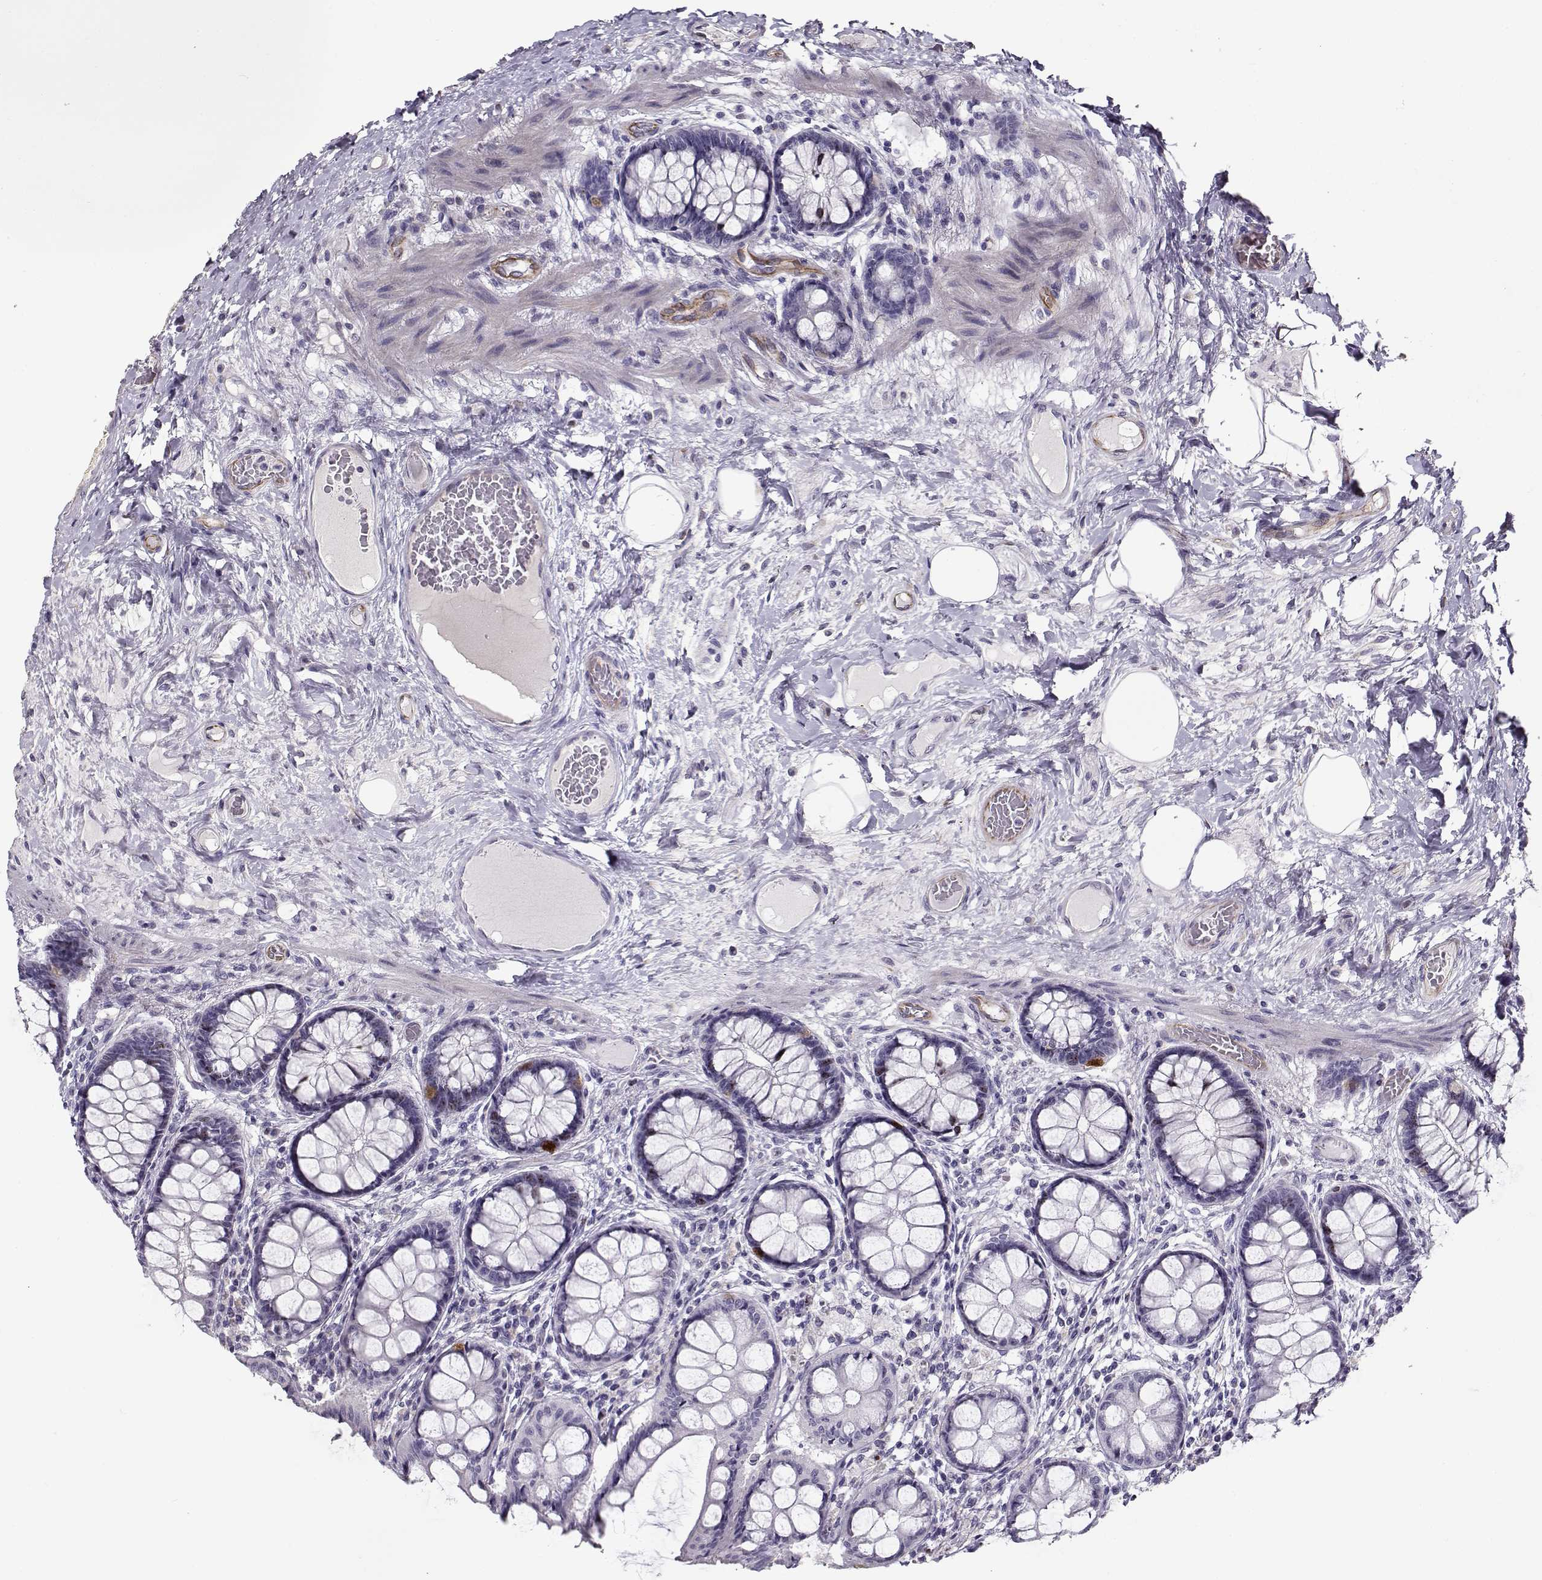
{"staining": {"intensity": "moderate", "quantity": "<25%", "location": "cytoplasmic/membranous"}, "tissue": "colon", "cell_type": "Endothelial cells", "image_type": "normal", "snomed": [{"axis": "morphology", "description": "Normal tissue, NOS"}, {"axis": "topography", "description": "Colon"}], "caption": "Benign colon displays moderate cytoplasmic/membranous expression in approximately <25% of endothelial cells, visualized by immunohistochemistry.", "gene": "NPW", "patient": {"sex": "female", "age": 65}}